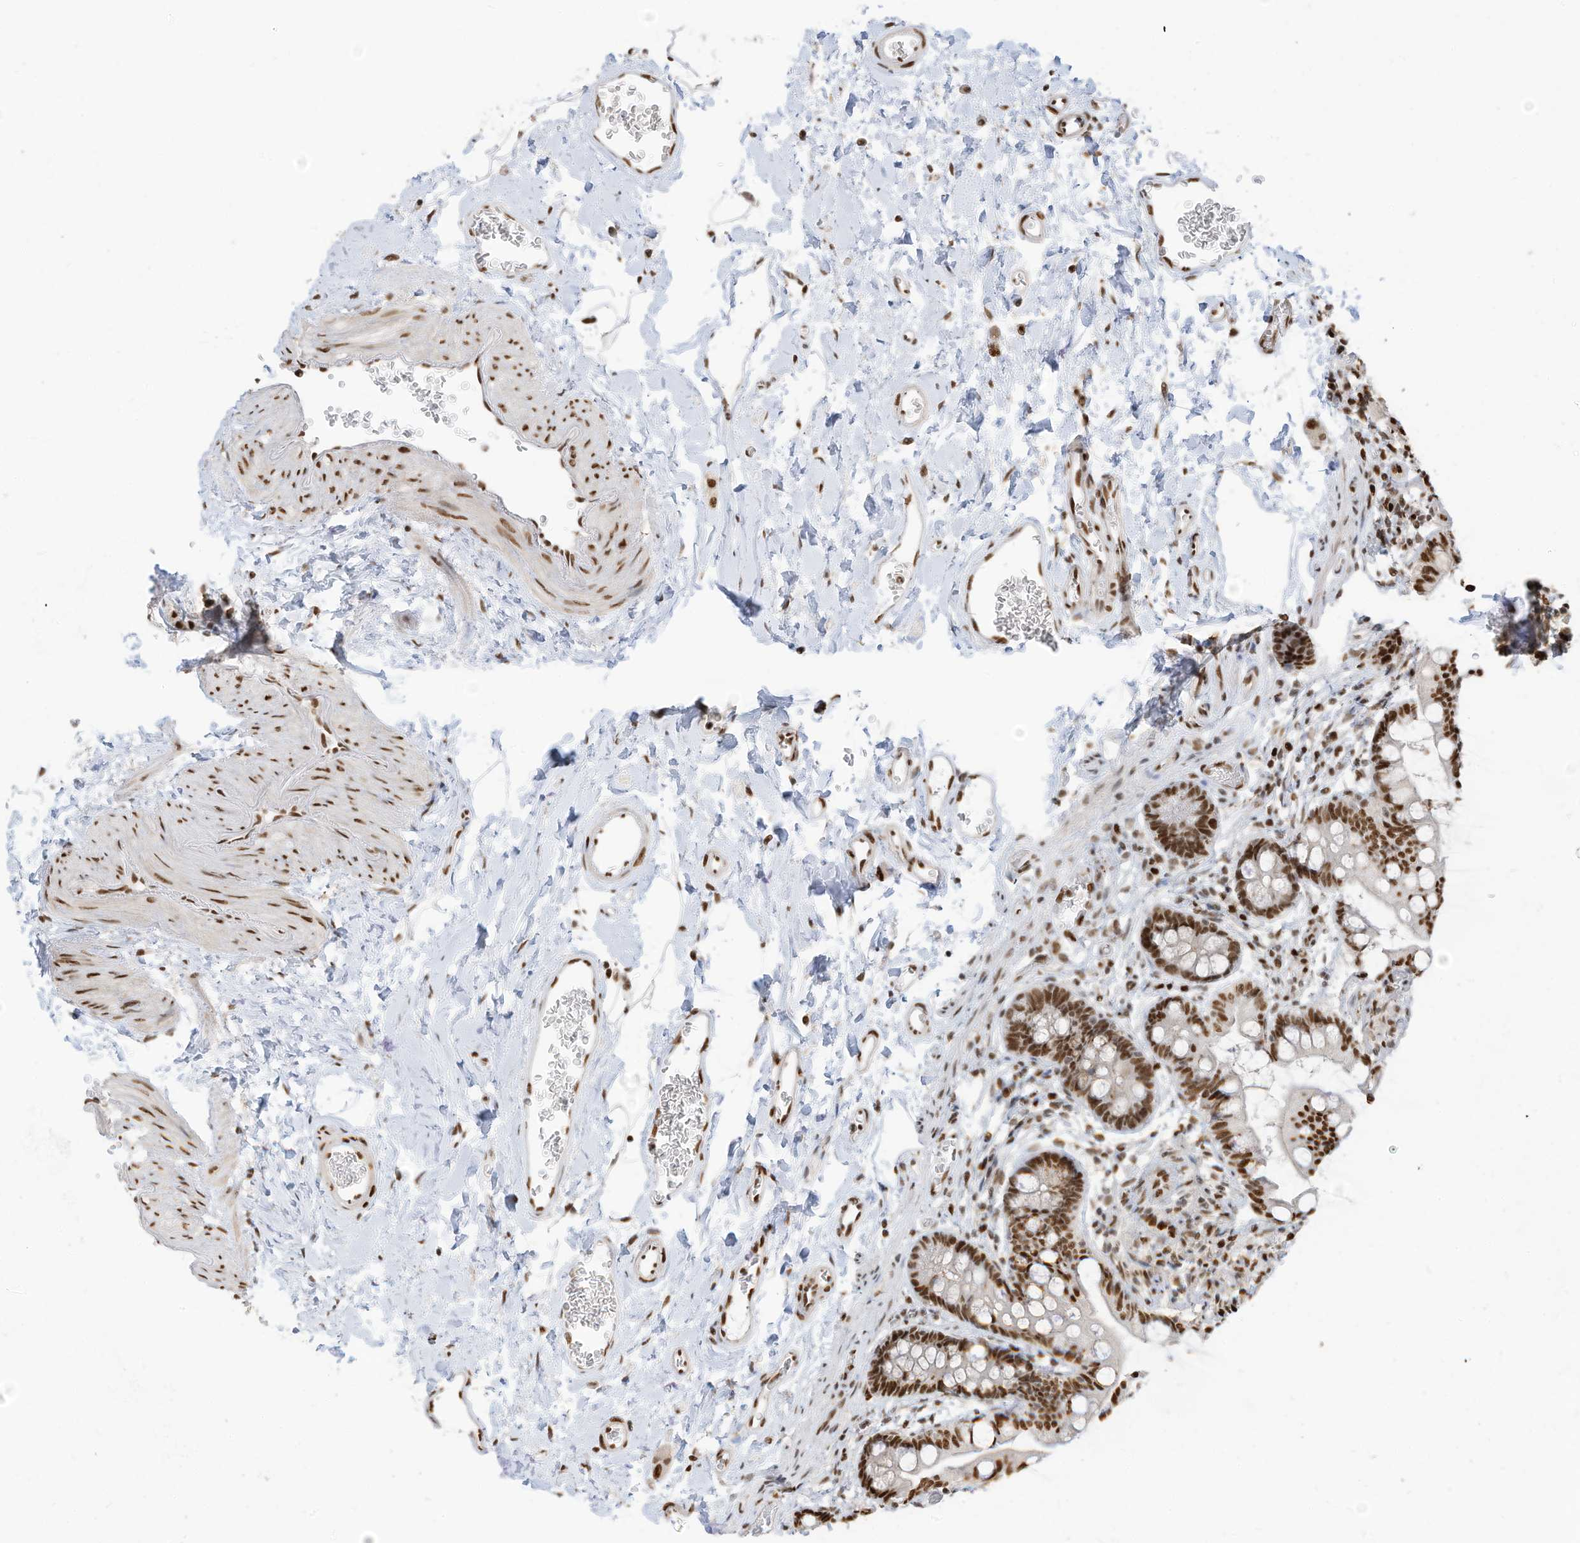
{"staining": {"intensity": "strong", "quantity": ">75%", "location": "nuclear"}, "tissue": "small intestine", "cell_type": "Glandular cells", "image_type": "normal", "snomed": [{"axis": "morphology", "description": "Normal tissue, NOS"}, {"axis": "topography", "description": "Small intestine"}], "caption": "Small intestine stained for a protein displays strong nuclear positivity in glandular cells.", "gene": "SAMD15", "patient": {"sex": "male", "age": 52}}